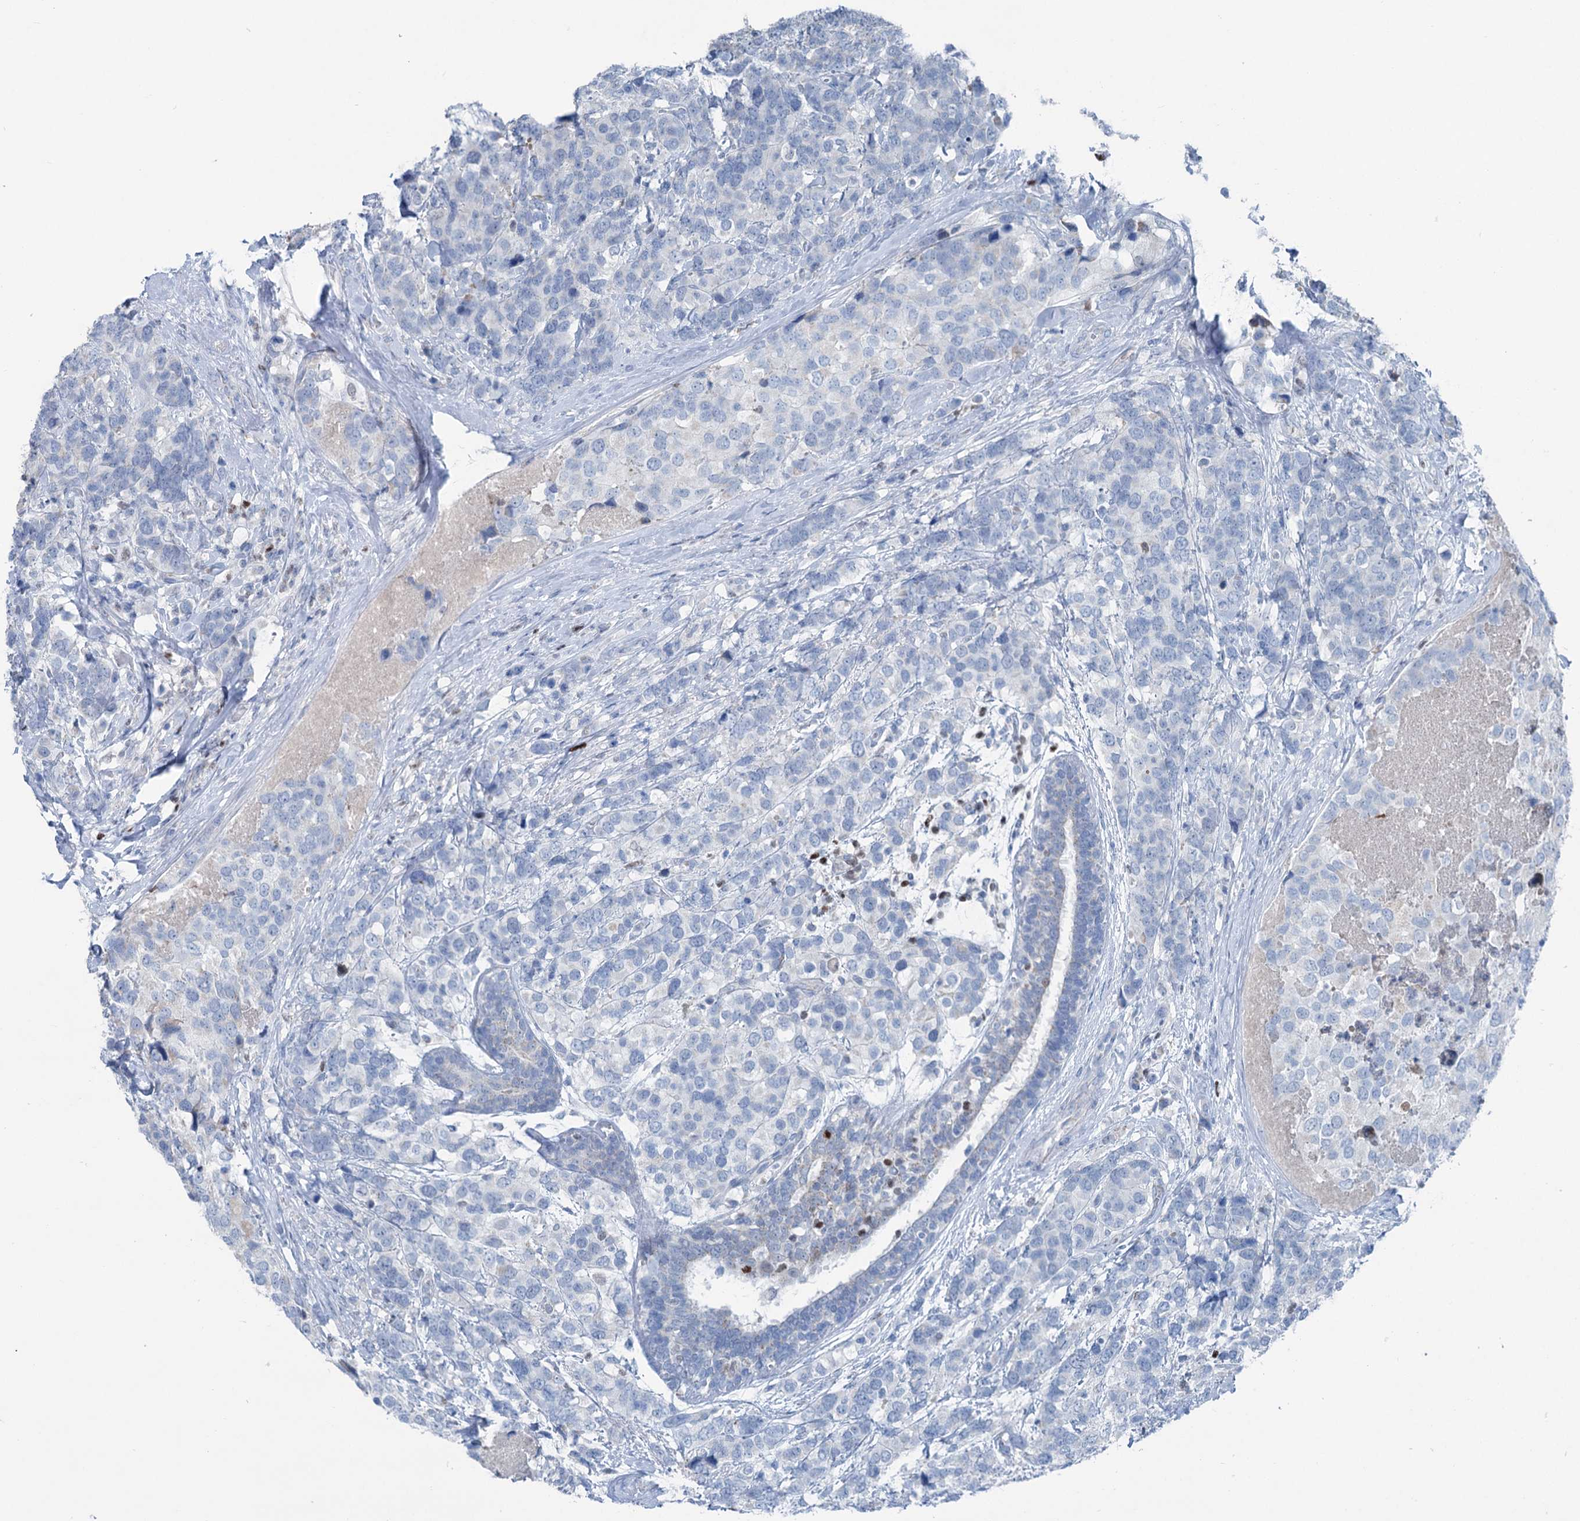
{"staining": {"intensity": "negative", "quantity": "none", "location": "none"}, "tissue": "breast cancer", "cell_type": "Tumor cells", "image_type": "cancer", "snomed": [{"axis": "morphology", "description": "Lobular carcinoma"}, {"axis": "topography", "description": "Breast"}], "caption": "This is an immunohistochemistry image of breast lobular carcinoma. There is no expression in tumor cells.", "gene": "ELP4", "patient": {"sex": "female", "age": 59}}